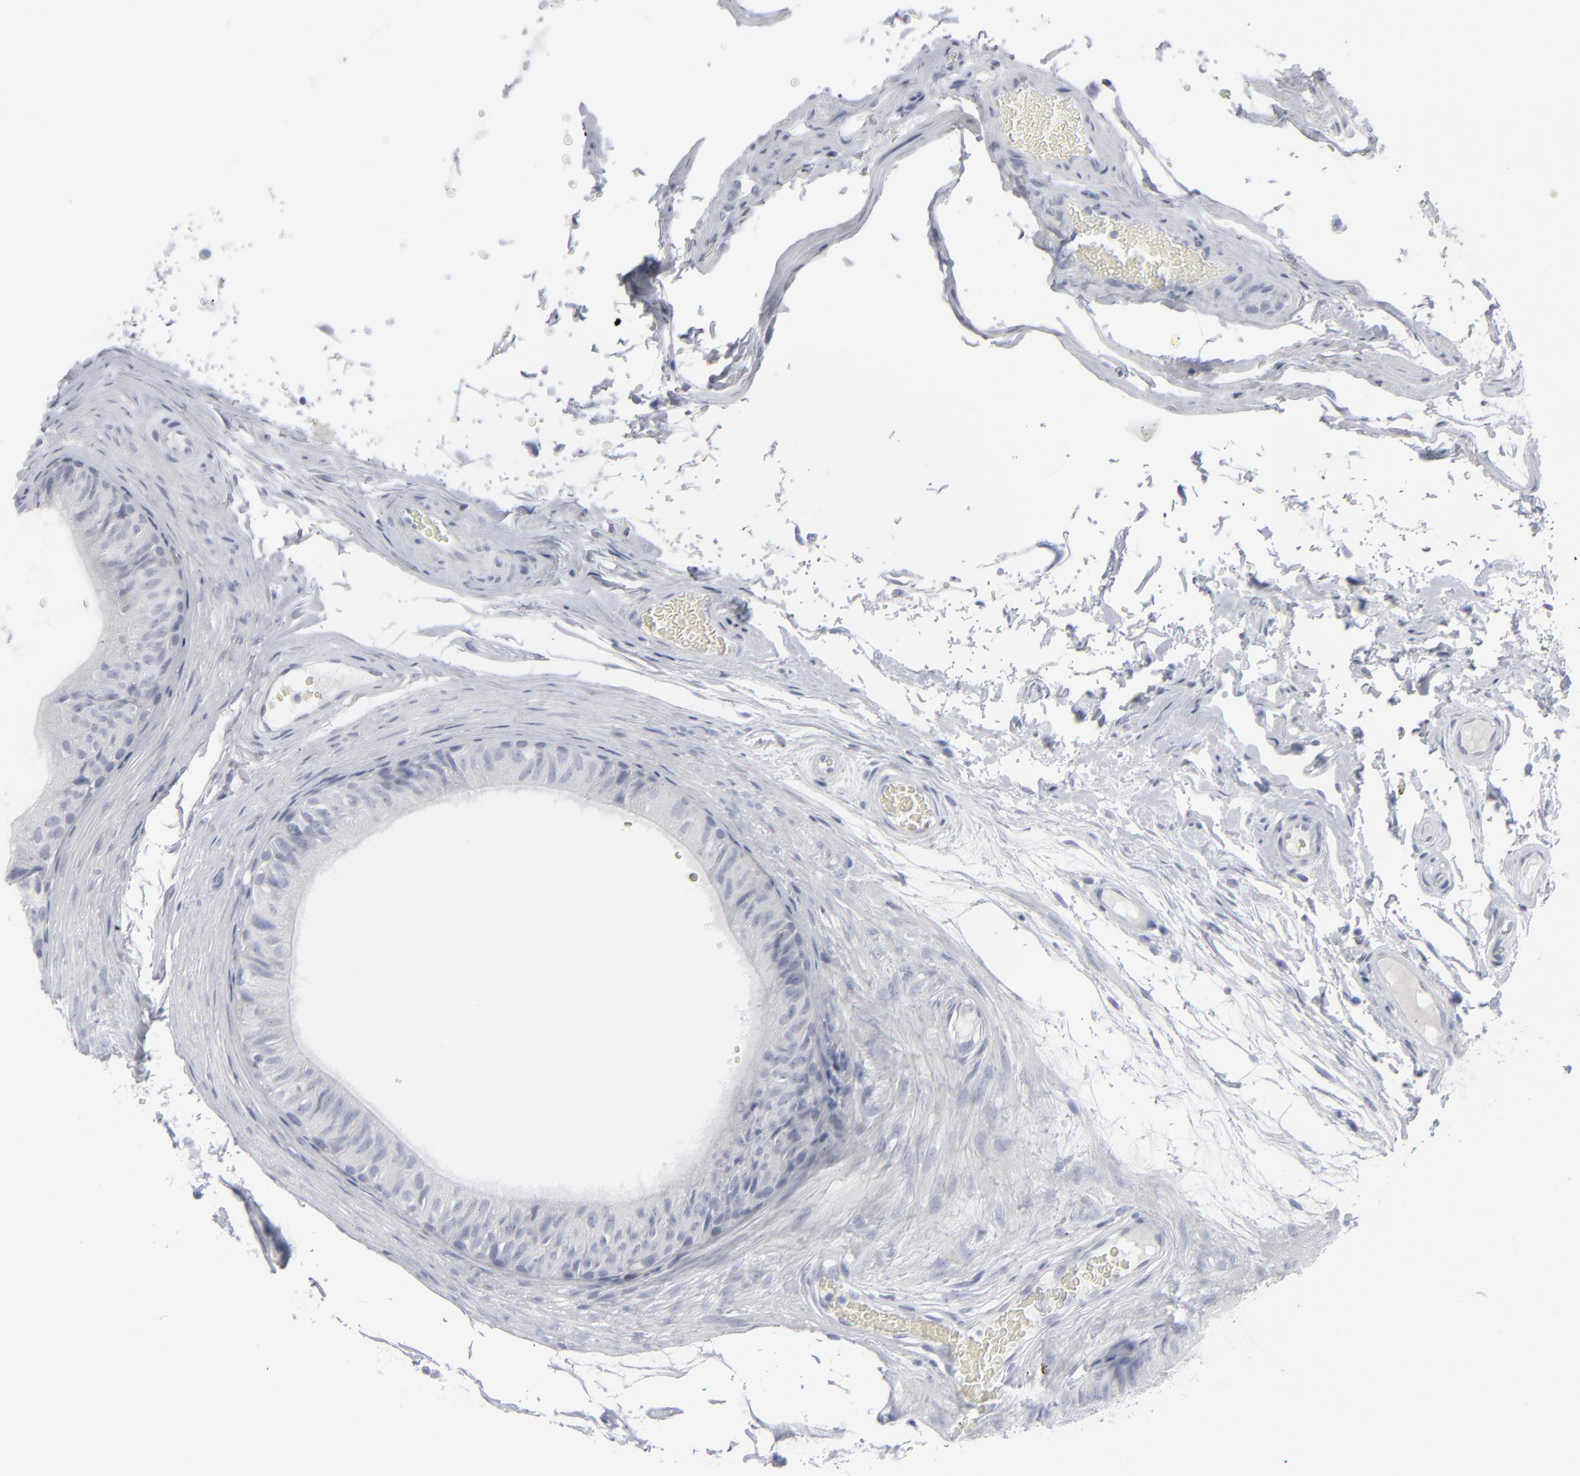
{"staining": {"intensity": "negative", "quantity": "none", "location": "none"}, "tissue": "epididymis", "cell_type": "Glandular cells", "image_type": "normal", "snomed": [{"axis": "morphology", "description": "Normal tissue, NOS"}, {"axis": "topography", "description": "Testis"}, {"axis": "topography", "description": "Epididymis"}], "caption": "There is no significant expression in glandular cells of epididymis. The staining is performed using DAB (3,3'-diaminobenzidine) brown chromogen with nuclei counter-stained in using hematoxylin.", "gene": "MSLN", "patient": {"sex": "male", "age": 36}}